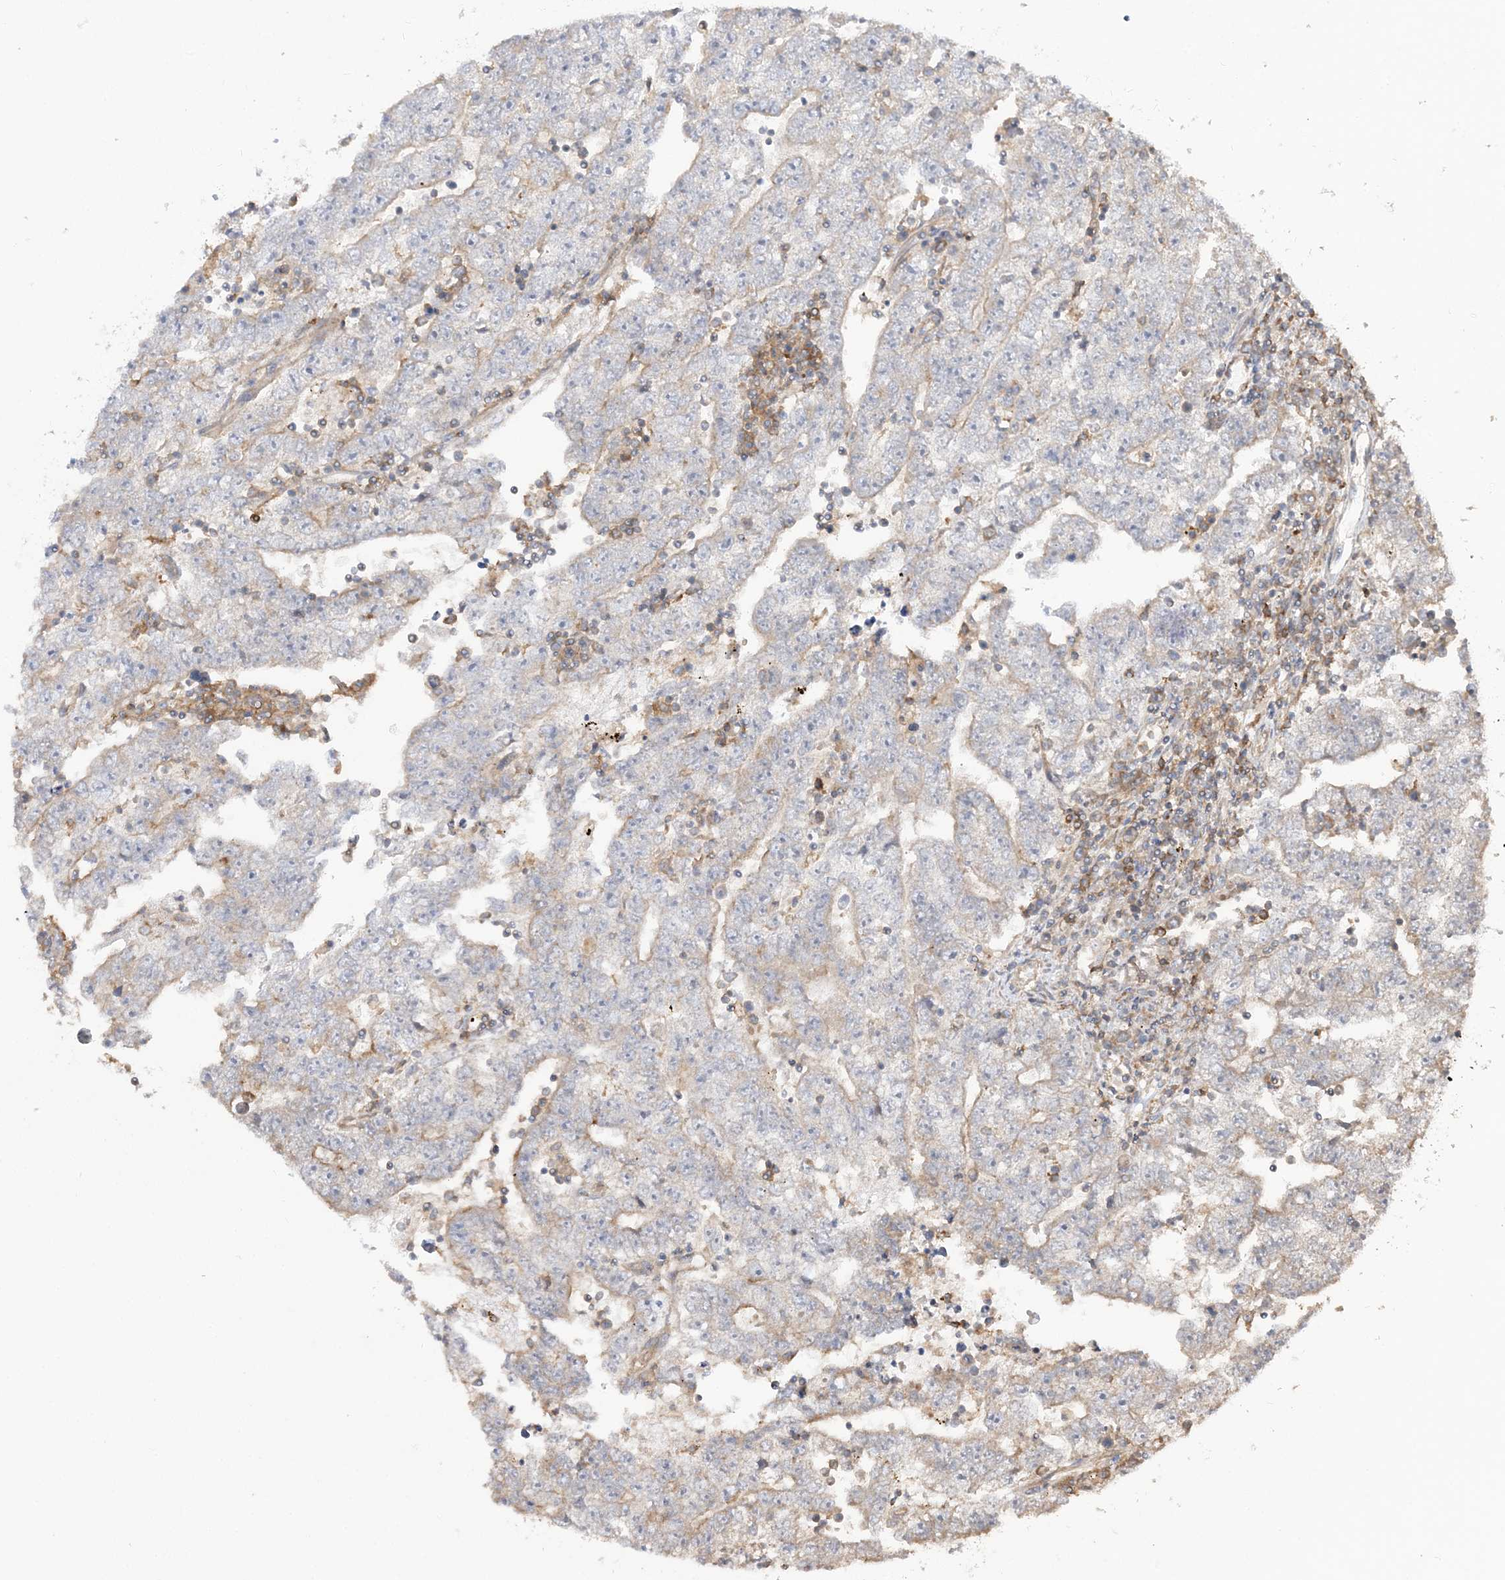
{"staining": {"intensity": "moderate", "quantity": "<25%", "location": "cytoplasmic/membranous"}, "tissue": "testis cancer", "cell_type": "Tumor cells", "image_type": "cancer", "snomed": [{"axis": "morphology", "description": "Carcinoma, Embryonal, NOS"}, {"axis": "topography", "description": "Testis"}], "caption": "A photomicrograph of testis cancer stained for a protein demonstrates moderate cytoplasmic/membranous brown staining in tumor cells. Using DAB (3,3'-diaminobenzidine) (brown) and hematoxylin (blue) stains, captured at high magnification using brightfield microscopy.", "gene": "TBC1D5", "patient": {"sex": "male", "age": 25}}